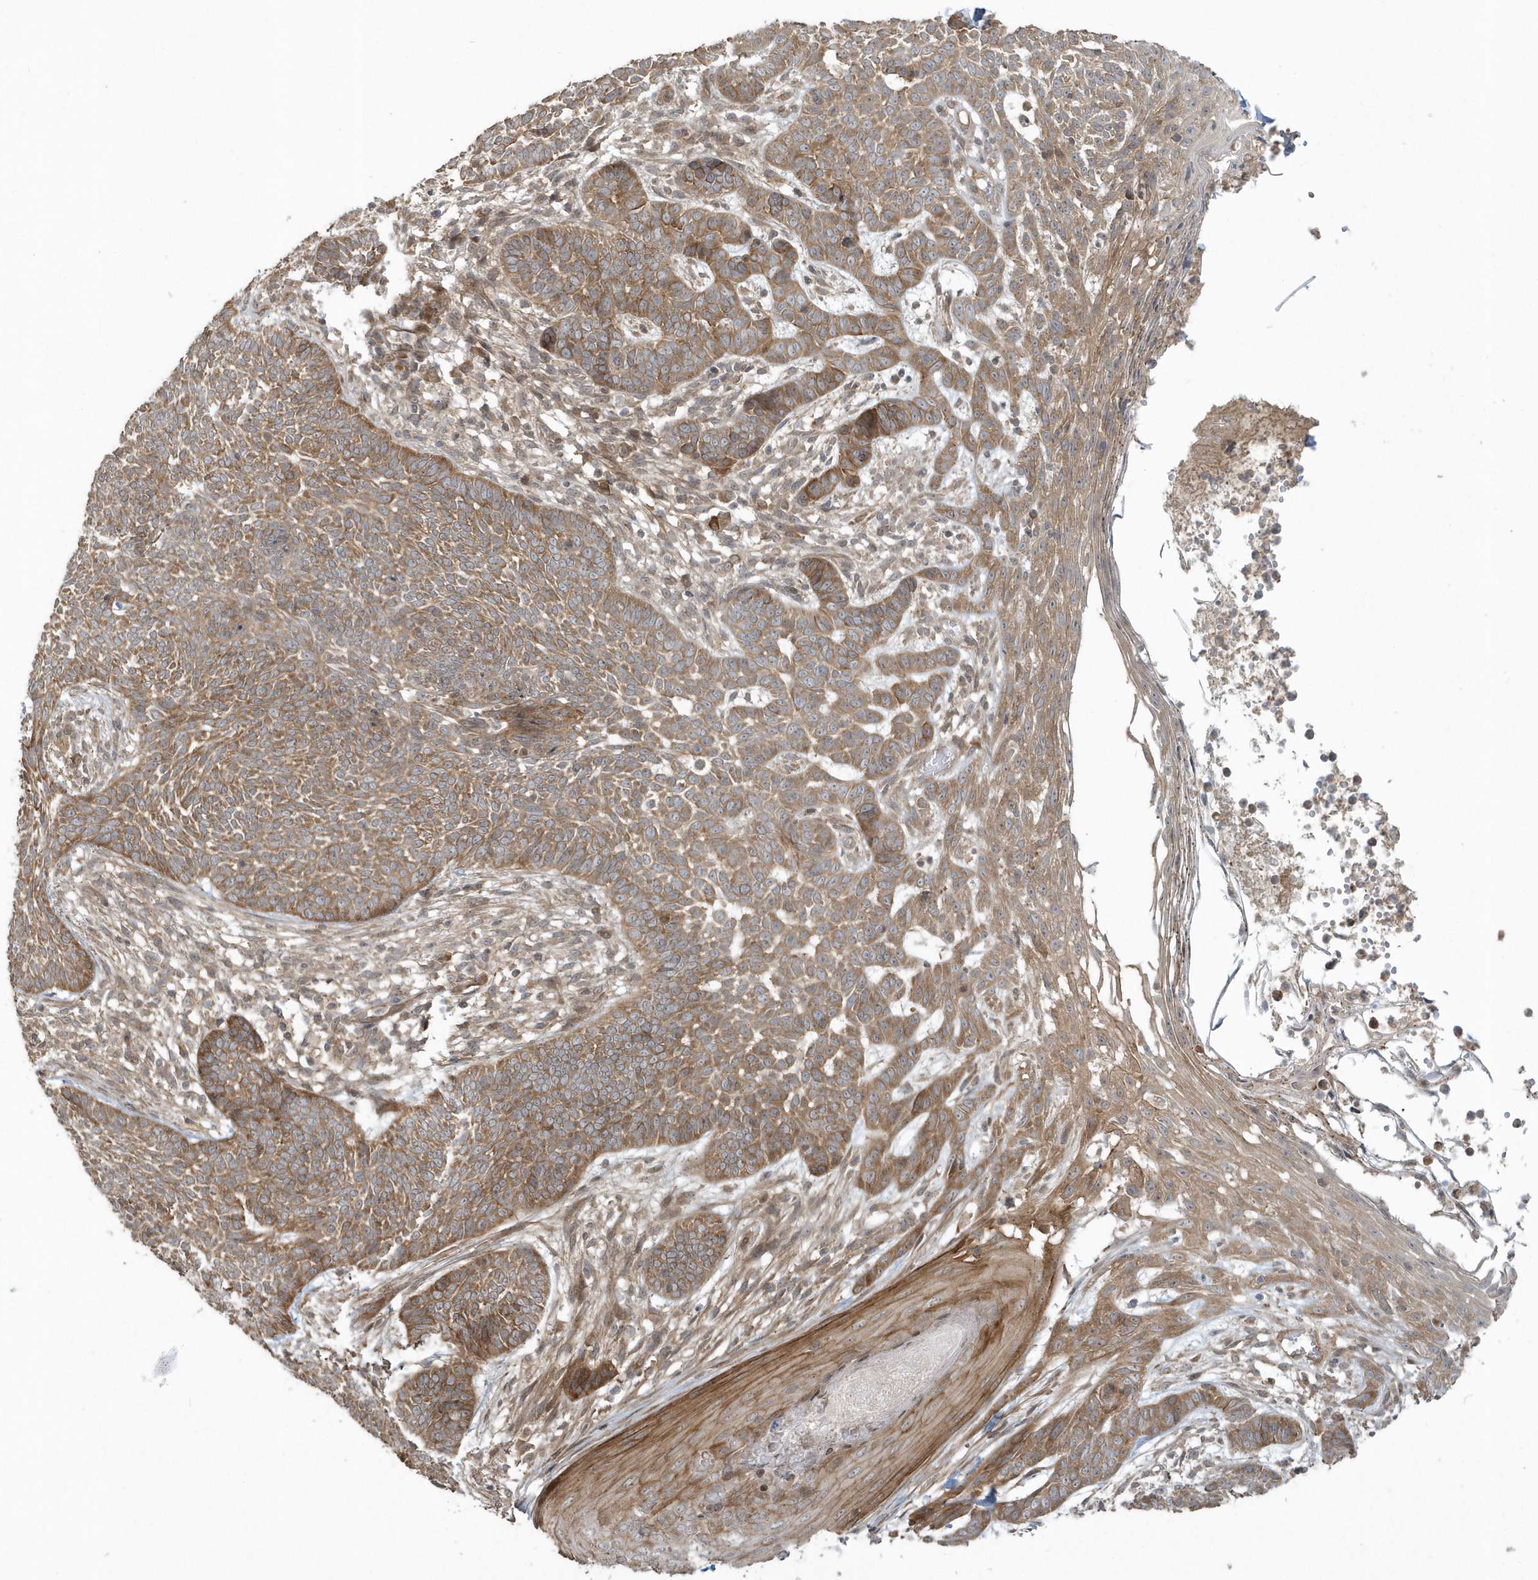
{"staining": {"intensity": "moderate", "quantity": ">75%", "location": "cytoplasmic/membranous"}, "tissue": "skin cancer", "cell_type": "Tumor cells", "image_type": "cancer", "snomed": [{"axis": "morphology", "description": "Normal tissue, NOS"}, {"axis": "morphology", "description": "Basal cell carcinoma"}, {"axis": "topography", "description": "Skin"}], "caption": "Skin cancer stained with immunohistochemistry shows moderate cytoplasmic/membranous positivity in about >75% of tumor cells.", "gene": "STIM2", "patient": {"sex": "male", "age": 64}}